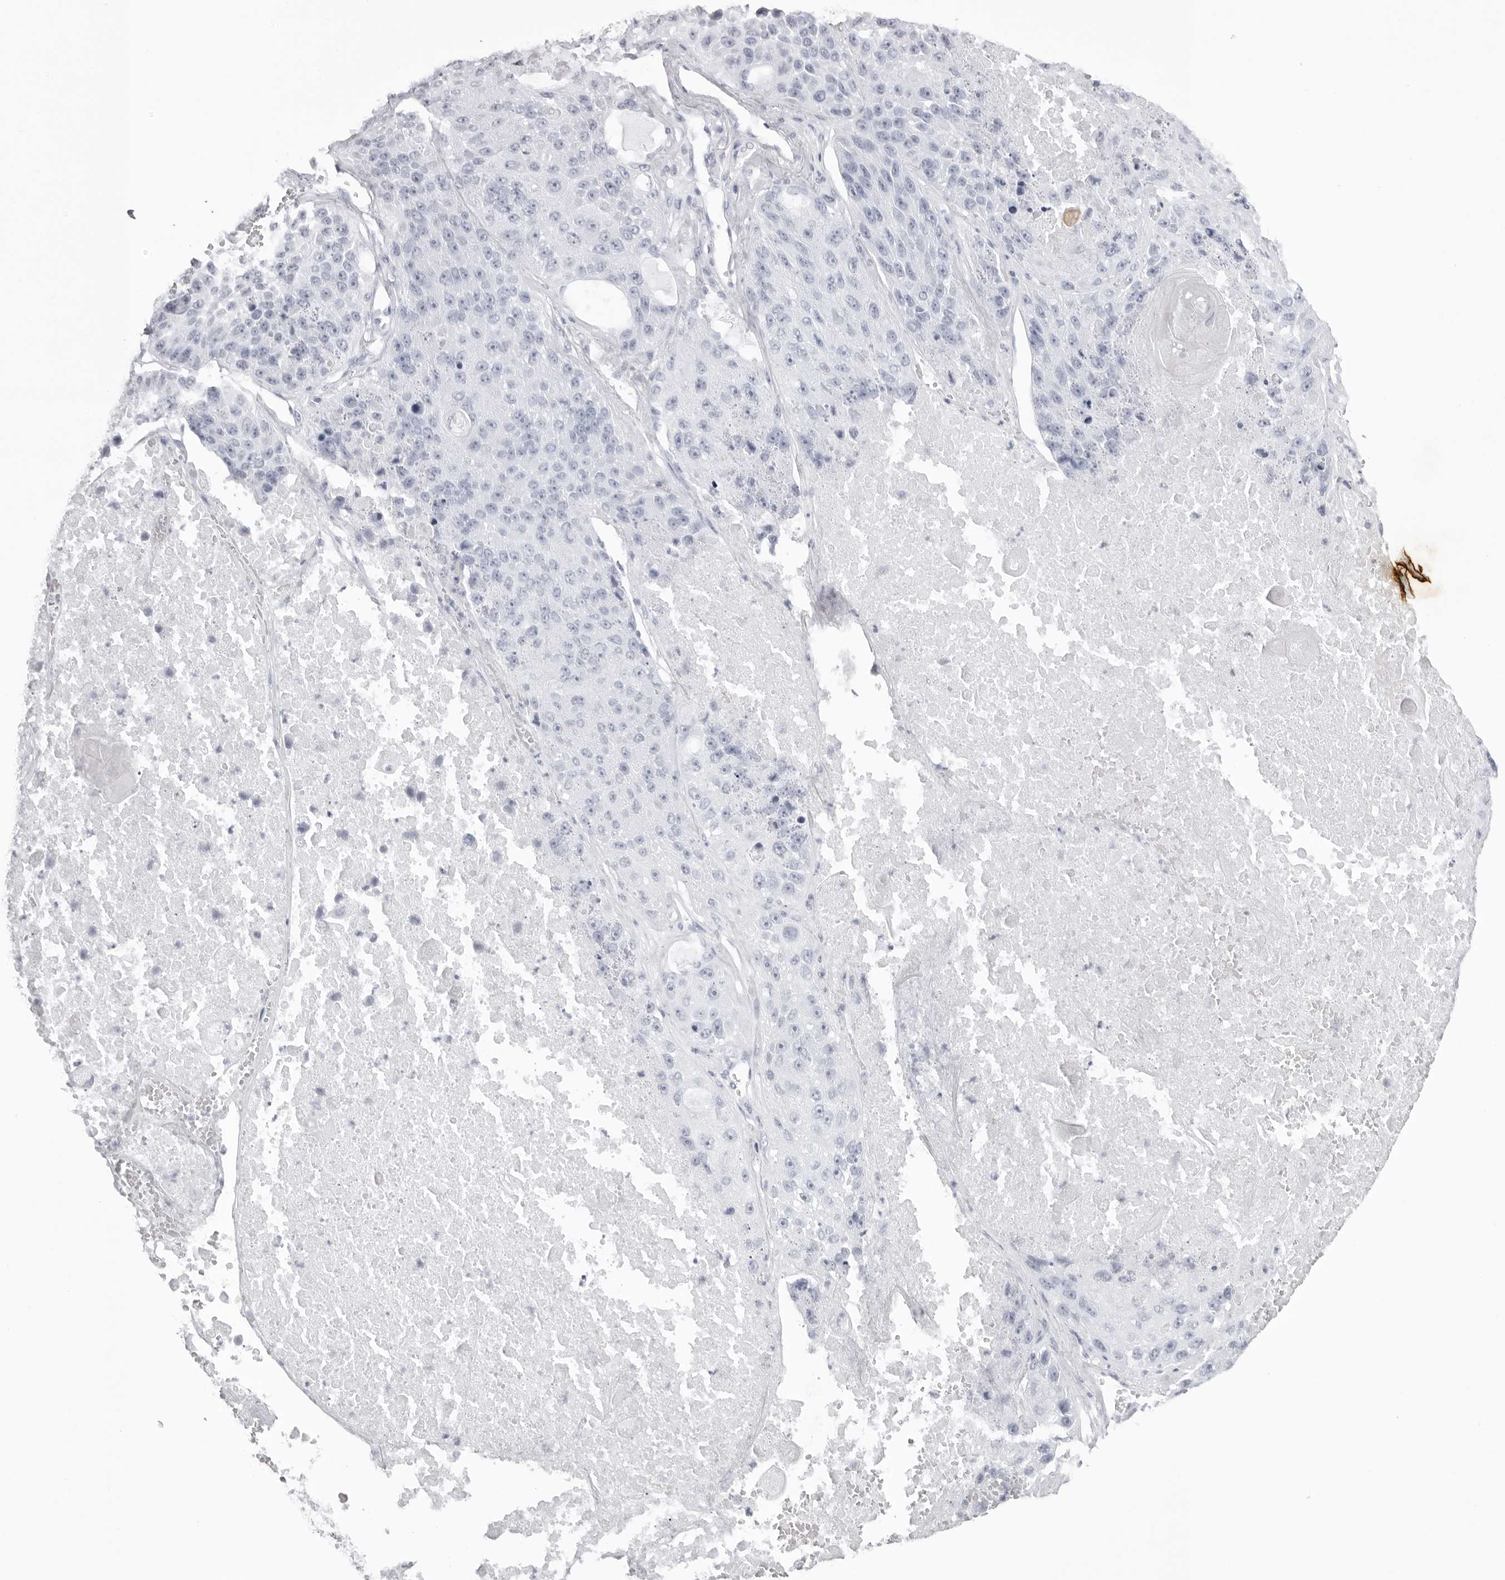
{"staining": {"intensity": "negative", "quantity": "none", "location": "none"}, "tissue": "lung cancer", "cell_type": "Tumor cells", "image_type": "cancer", "snomed": [{"axis": "morphology", "description": "Squamous cell carcinoma, NOS"}, {"axis": "topography", "description": "Lung"}], "caption": "DAB (3,3'-diaminobenzidine) immunohistochemical staining of human lung squamous cell carcinoma reveals no significant expression in tumor cells.", "gene": "KLK9", "patient": {"sex": "male", "age": 61}}